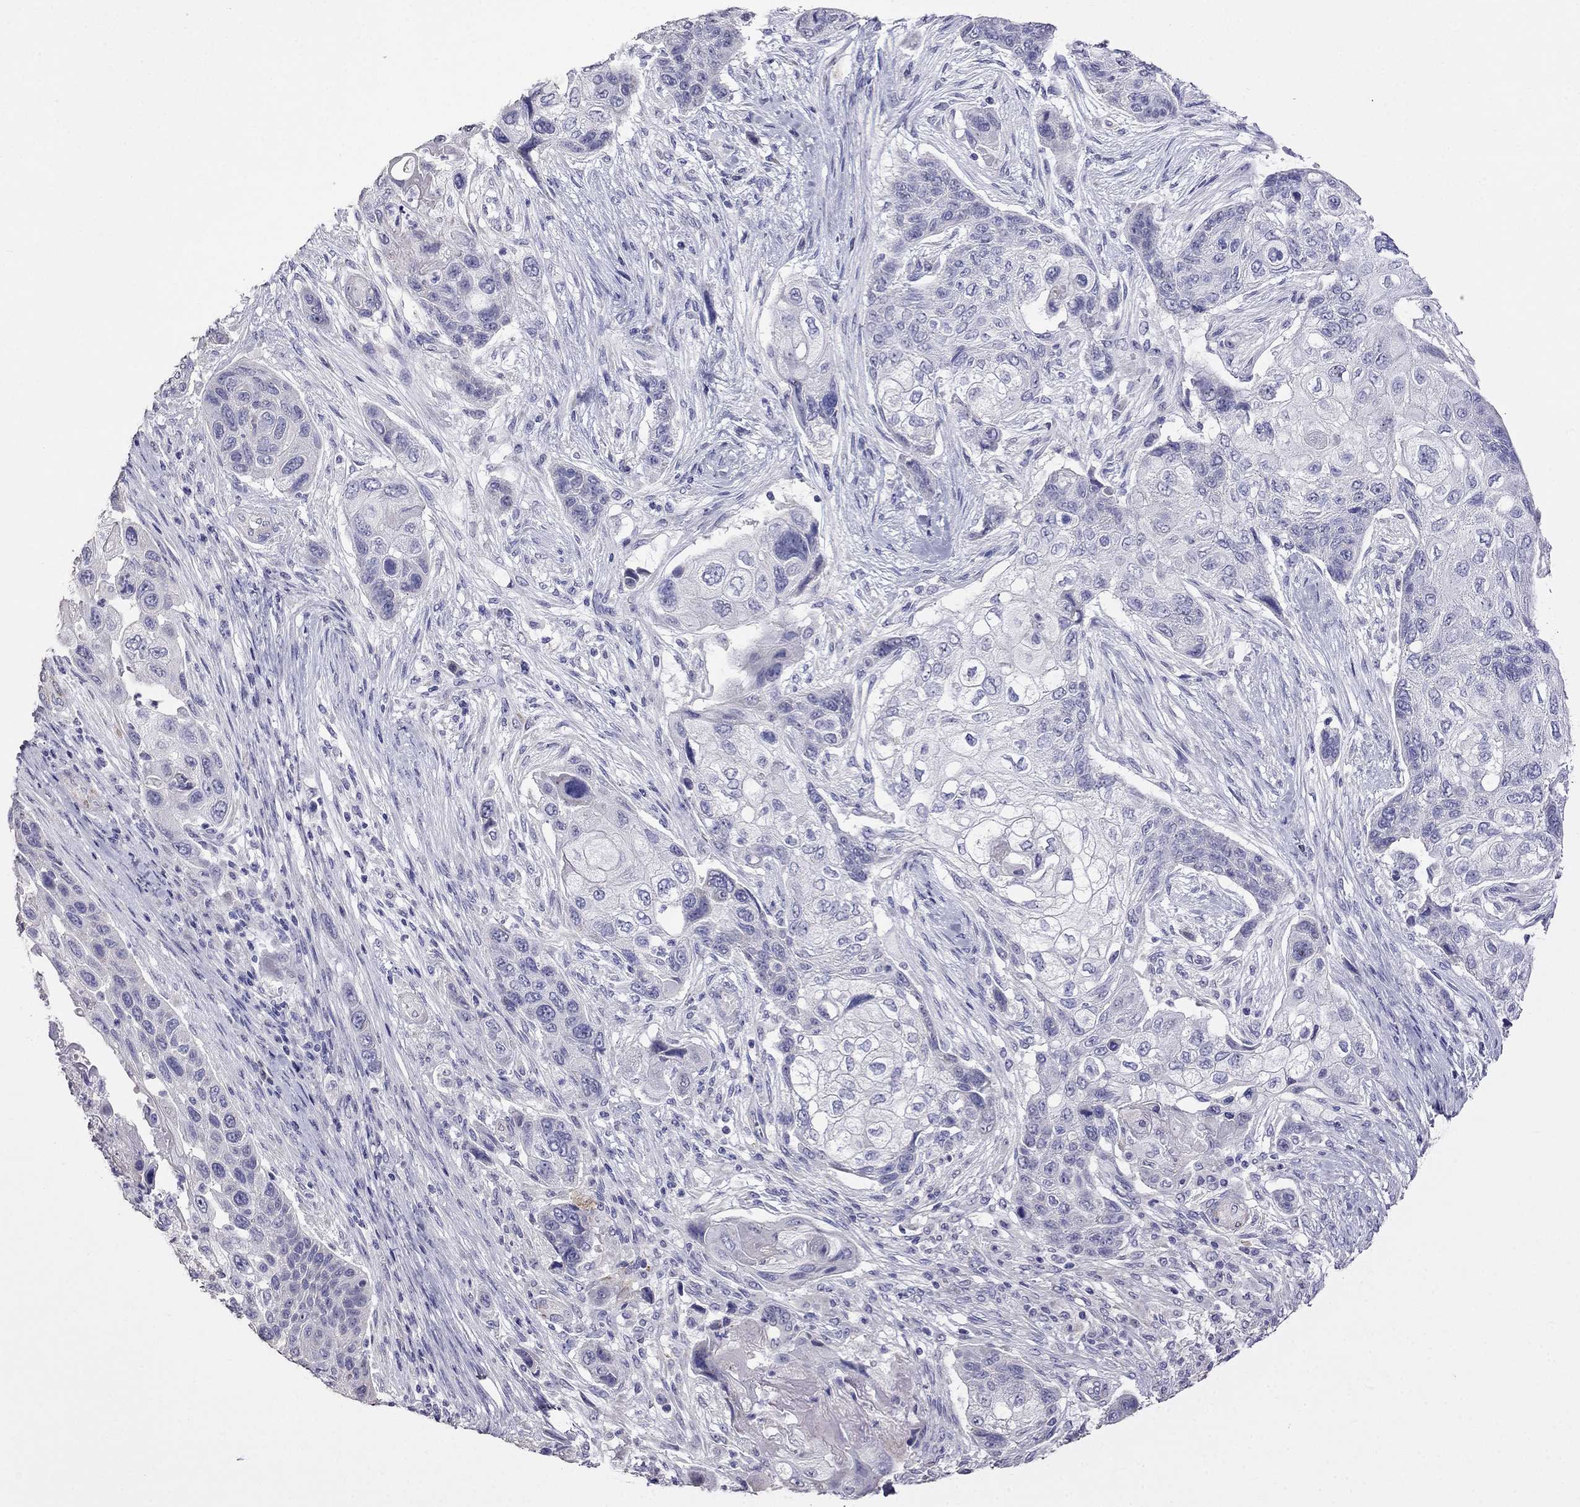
{"staining": {"intensity": "negative", "quantity": "none", "location": "none"}, "tissue": "lung cancer", "cell_type": "Tumor cells", "image_type": "cancer", "snomed": [{"axis": "morphology", "description": "Squamous cell carcinoma, NOS"}, {"axis": "topography", "description": "Lung"}], "caption": "DAB immunohistochemical staining of lung cancer reveals no significant positivity in tumor cells.", "gene": "AK5", "patient": {"sex": "male", "age": 69}}